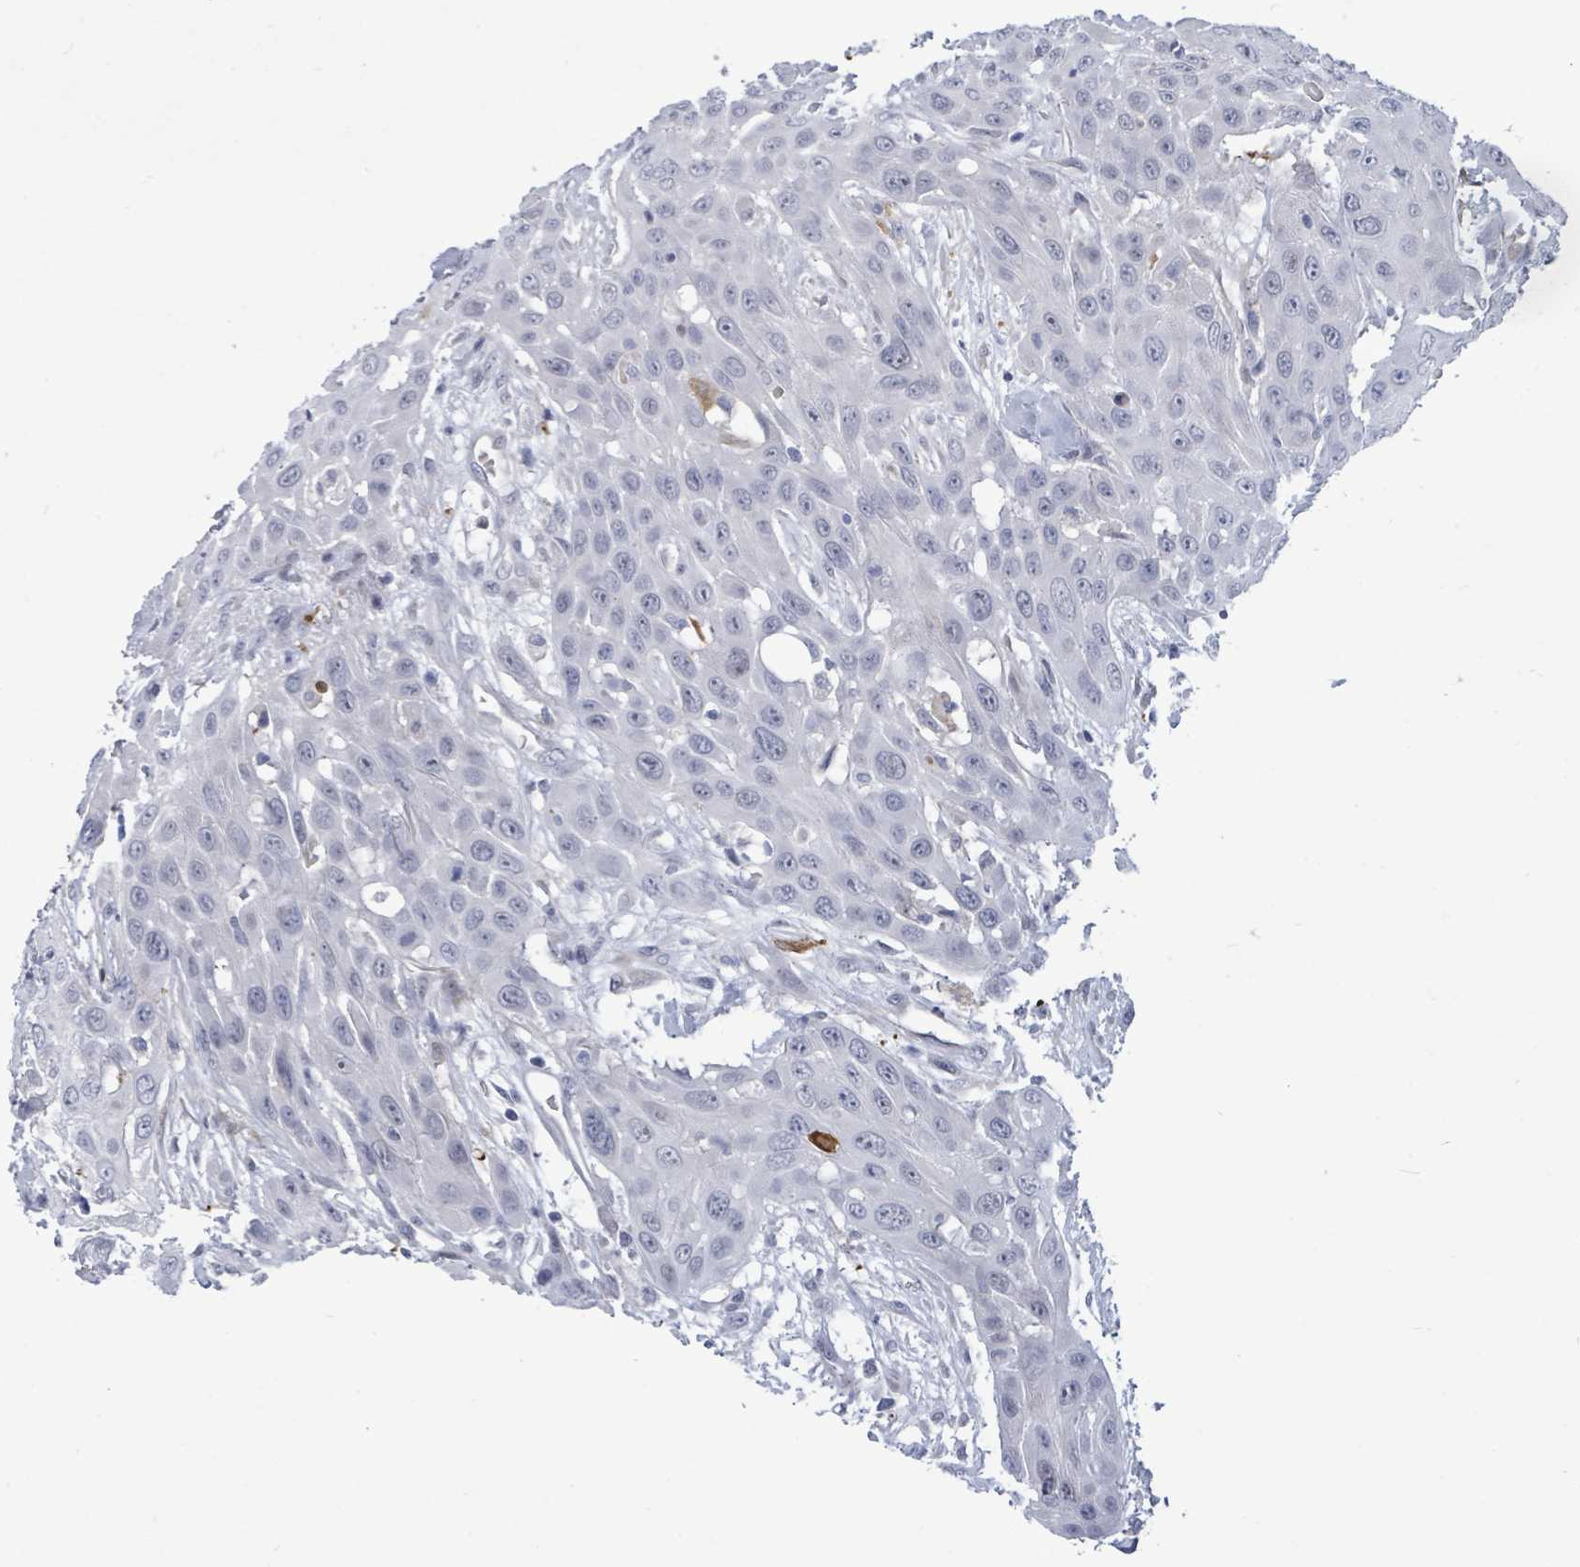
{"staining": {"intensity": "negative", "quantity": "none", "location": "none"}, "tissue": "head and neck cancer", "cell_type": "Tumor cells", "image_type": "cancer", "snomed": [{"axis": "morphology", "description": "Squamous cell carcinoma, NOS"}, {"axis": "topography", "description": "Head-Neck"}], "caption": "Immunohistochemistry (IHC) of human head and neck cancer shows no expression in tumor cells.", "gene": "CT45A5", "patient": {"sex": "male", "age": 81}}